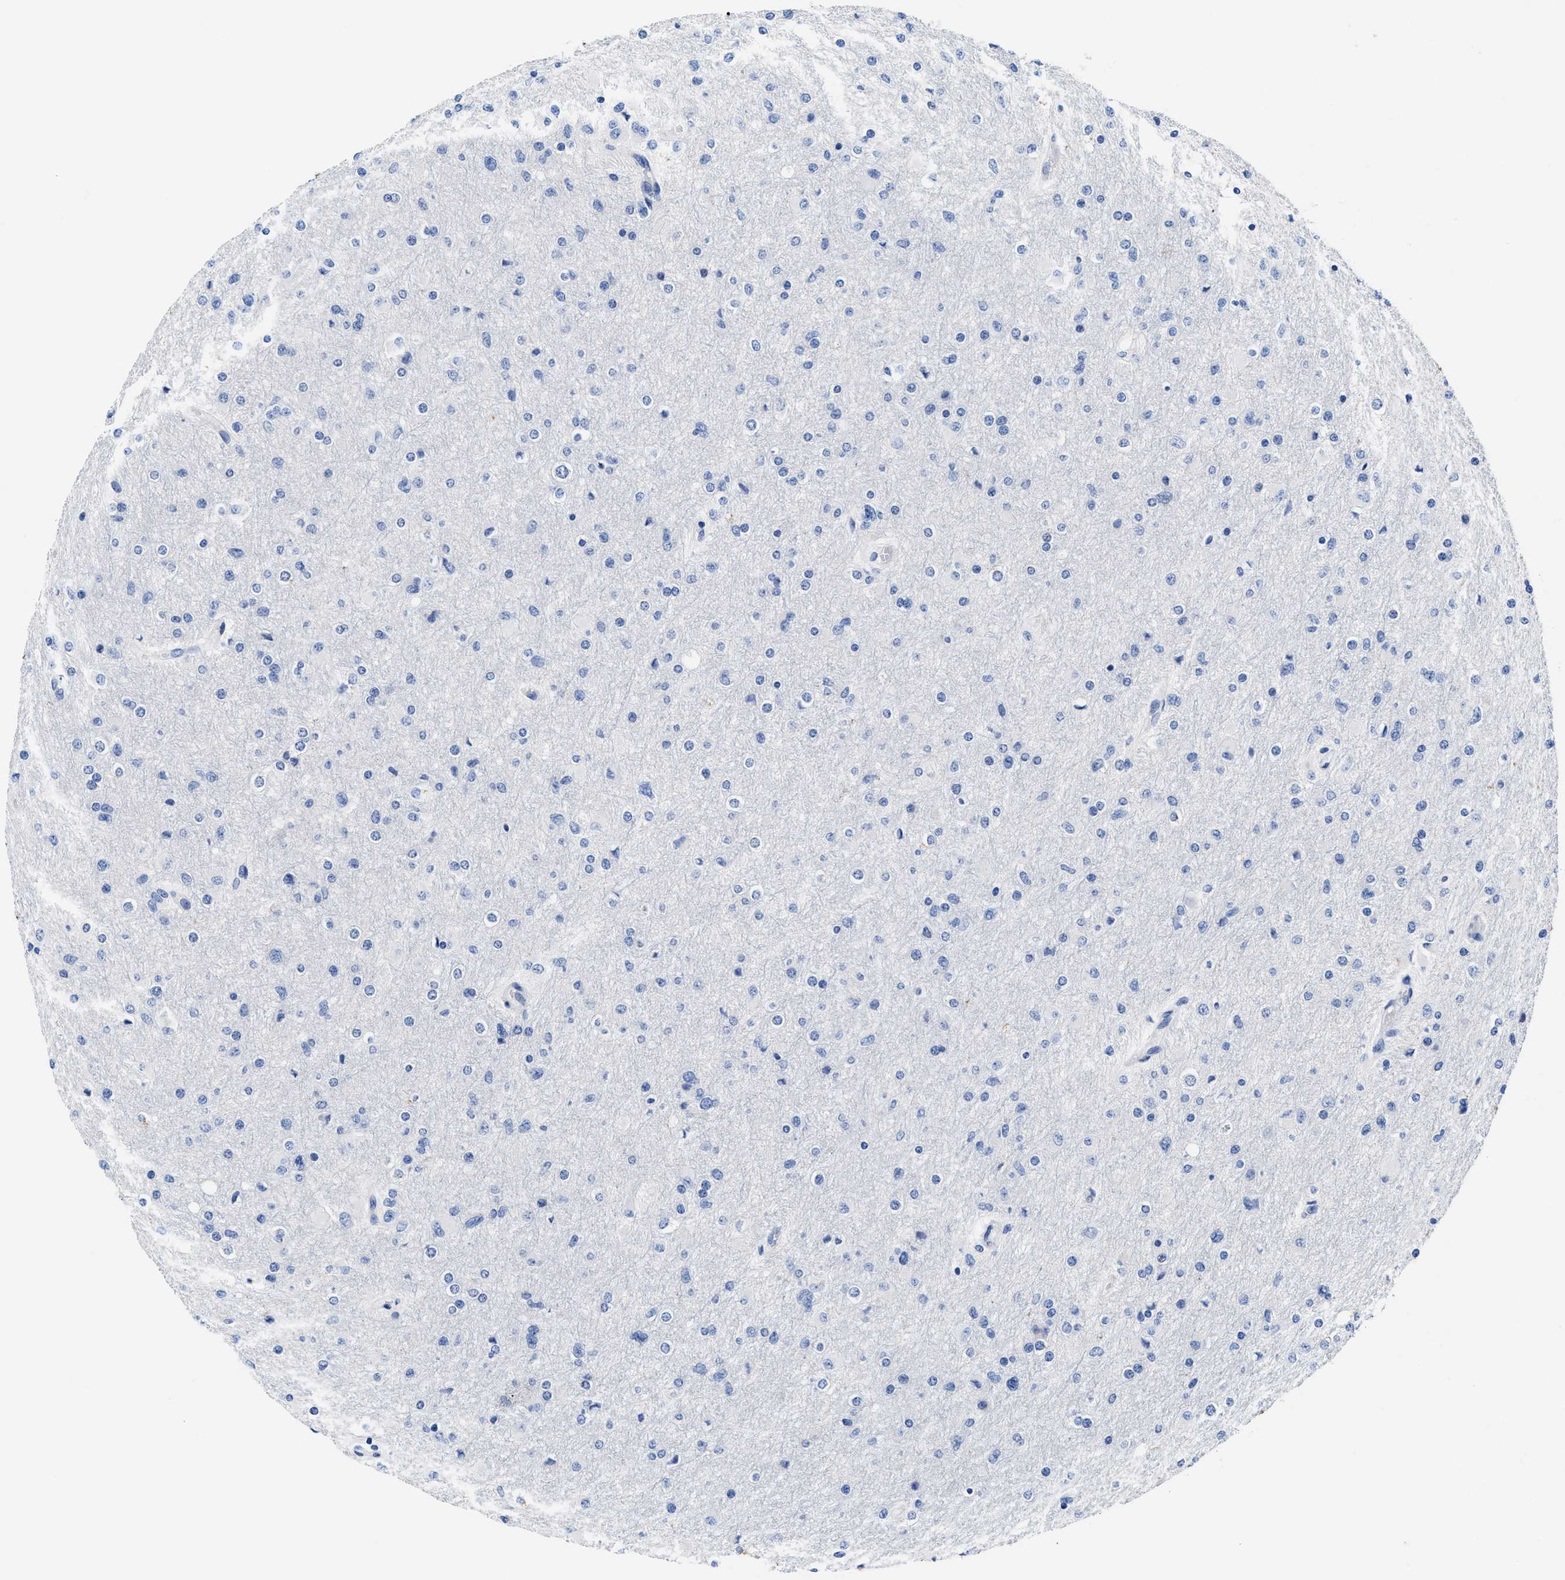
{"staining": {"intensity": "negative", "quantity": "none", "location": "none"}, "tissue": "glioma", "cell_type": "Tumor cells", "image_type": "cancer", "snomed": [{"axis": "morphology", "description": "Glioma, malignant, High grade"}, {"axis": "topography", "description": "Cerebral cortex"}], "caption": "An image of glioma stained for a protein exhibits no brown staining in tumor cells. The staining is performed using DAB brown chromogen with nuclei counter-stained in using hematoxylin.", "gene": "HOOK1", "patient": {"sex": "female", "age": 36}}